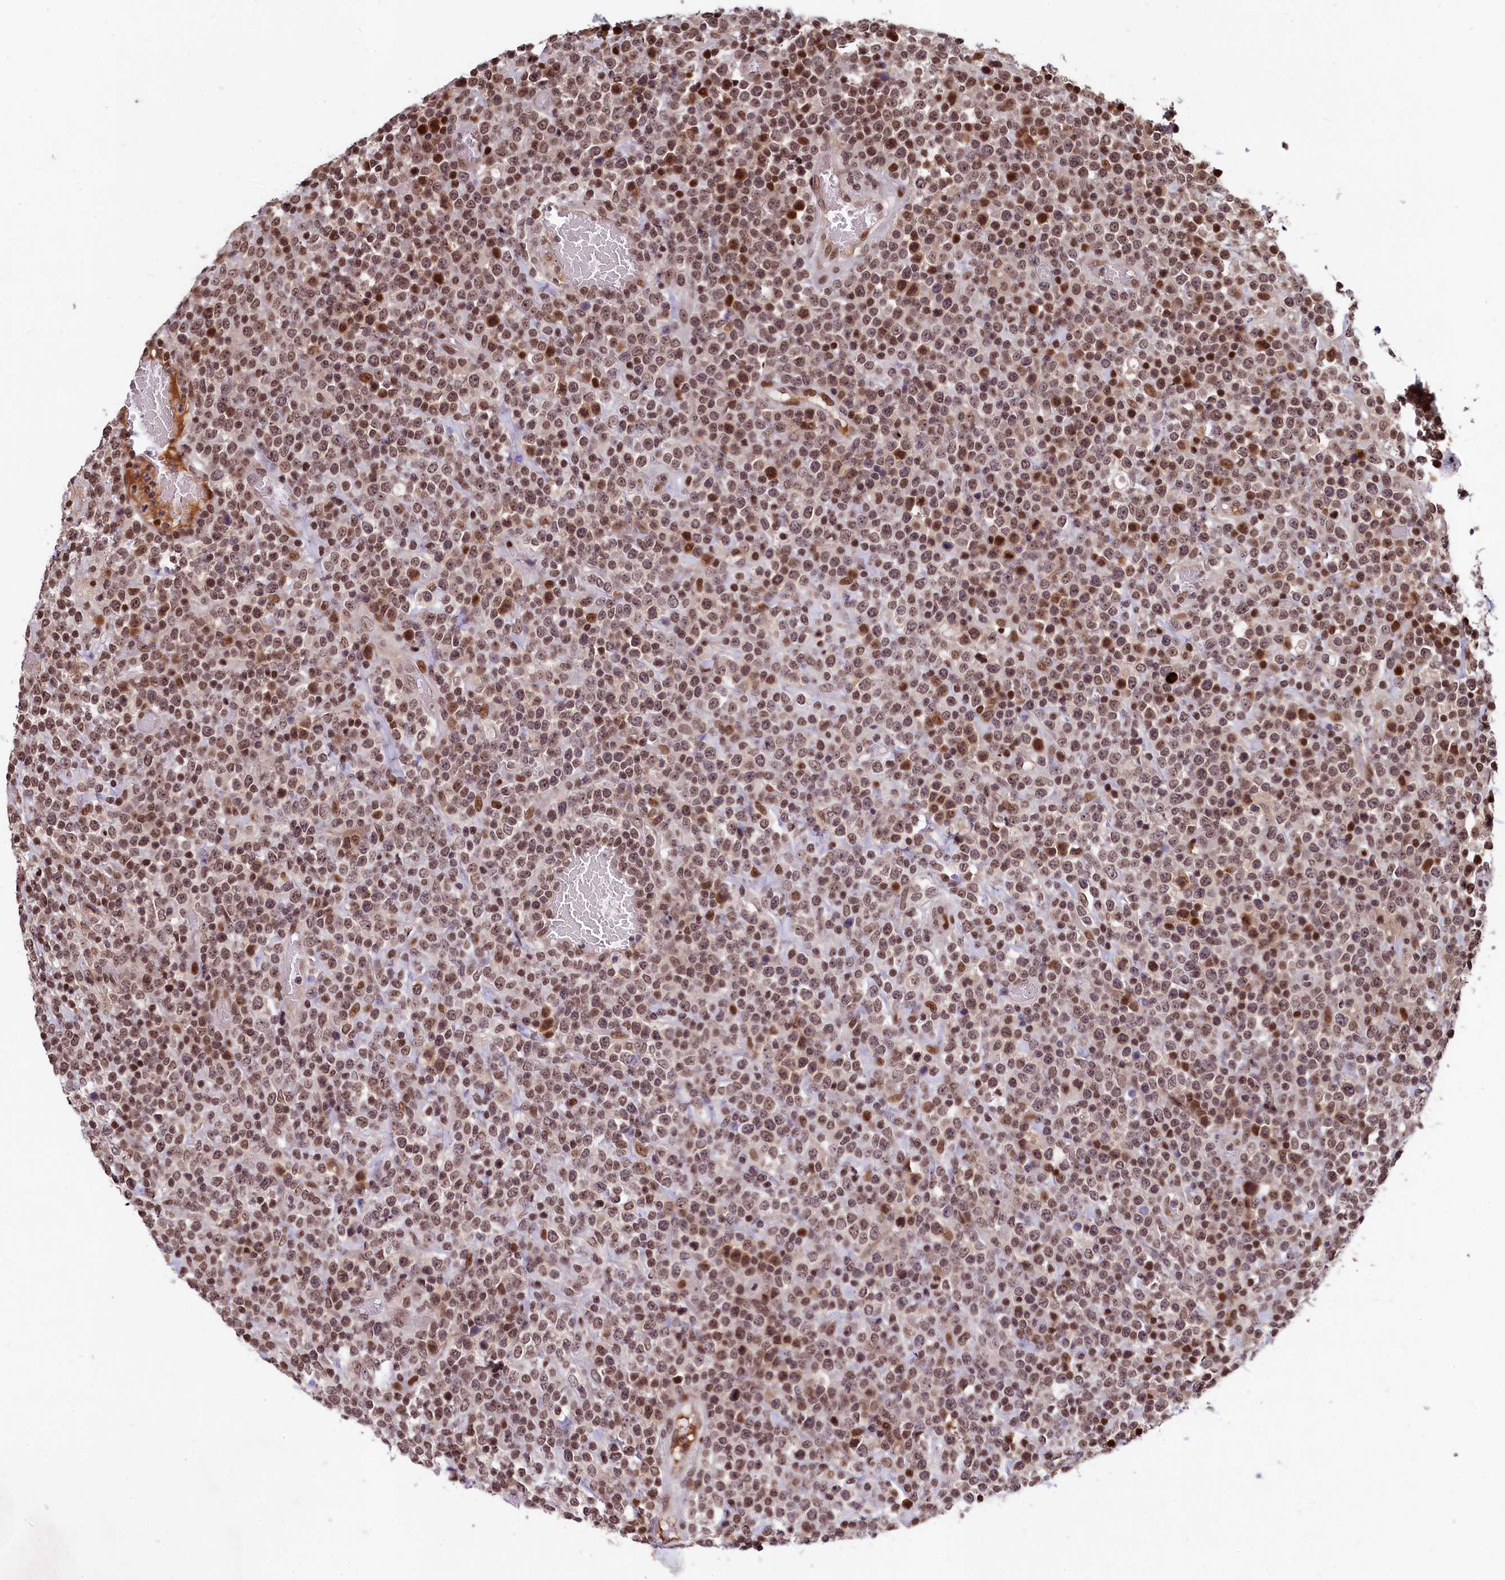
{"staining": {"intensity": "moderate", "quantity": ">75%", "location": "cytoplasmic/membranous,nuclear"}, "tissue": "lymphoma", "cell_type": "Tumor cells", "image_type": "cancer", "snomed": [{"axis": "morphology", "description": "Malignant lymphoma, non-Hodgkin's type, High grade"}, {"axis": "topography", "description": "Colon"}], "caption": "Approximately >75% of tumor cells in human lymphoma reveal moderate cytoplasmic/membranous and nuclear protein positivity as visualized by brown immunohistochemical staining.", "gene": "FAM217B", "patient": {"sex": "female", "age": 53}}